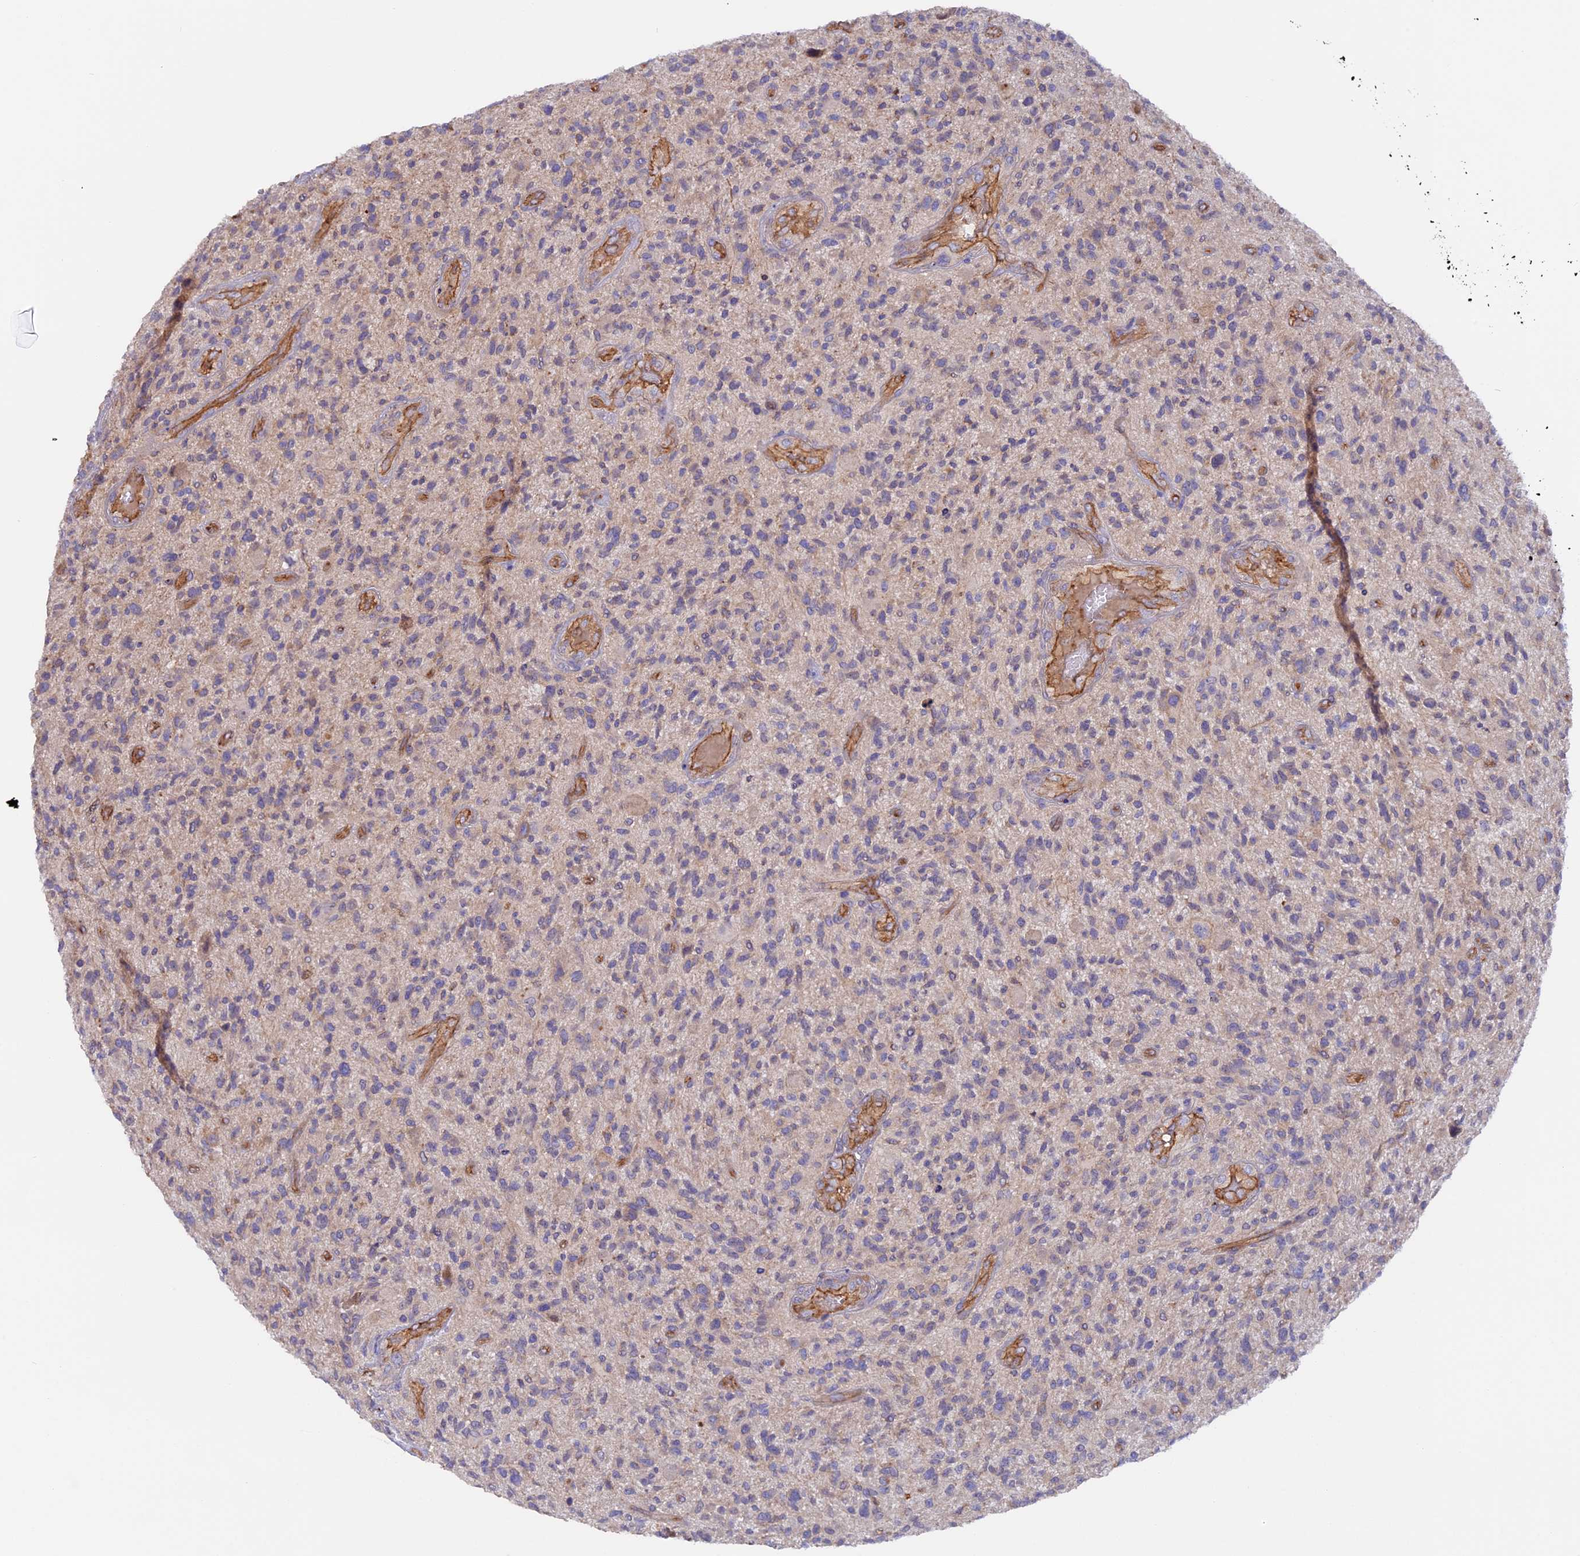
{"staining": {"intensity": "negative", "quantity": "none", "location": "none"}, "tissue": "glioma", "cell_type": "Tumor cells", "image_type": "cancer", "snomed": [{"axis": "morphology", "description": "Glioma, malignant, High grade"}, {"axis": "topography", "description": "Brain"}], "caption": "Tumor cells show no significant staining in malignant high-grade glioma.", "gene": "DUS3L", "patient": {"sex": "male", "age": 47}}